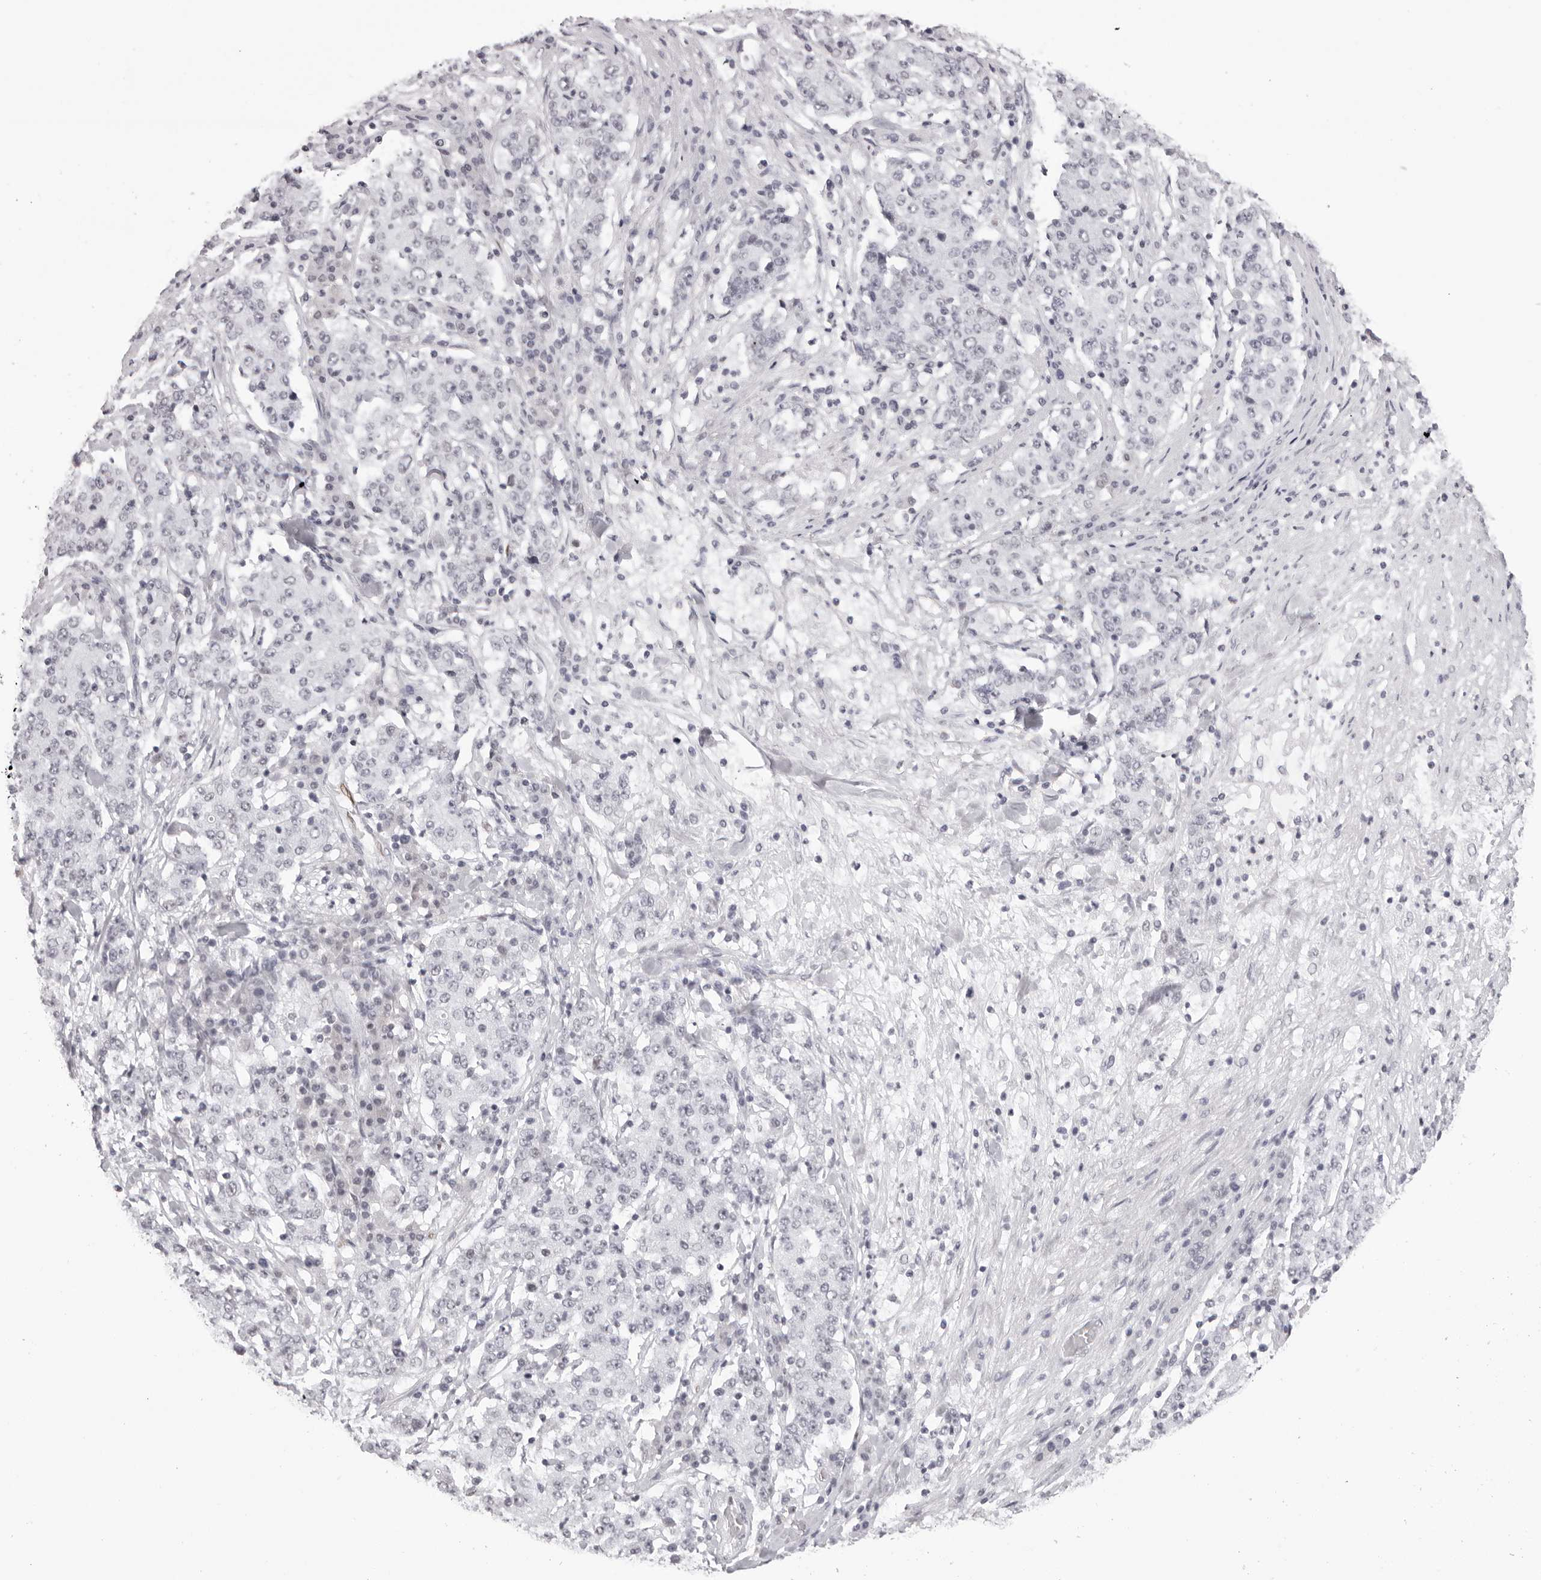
{"staining": {"intensity": "negative", "quantity": "none", "location": "none"}, "tissue": "stomach cancer", "cell_type": "Tumor cells", "image_type": "cancer", "snomed": [{"axis": "morphology", "description": "Adenocarcinoma, NOS"}, {"axis": "topography", "description": "Stomach"}], "caption": "A histopathology image of human stomach cancer is negative for staining in tumor cells.", "gene": "MAFK", "patient": {"sex": "male", "age": 59}}